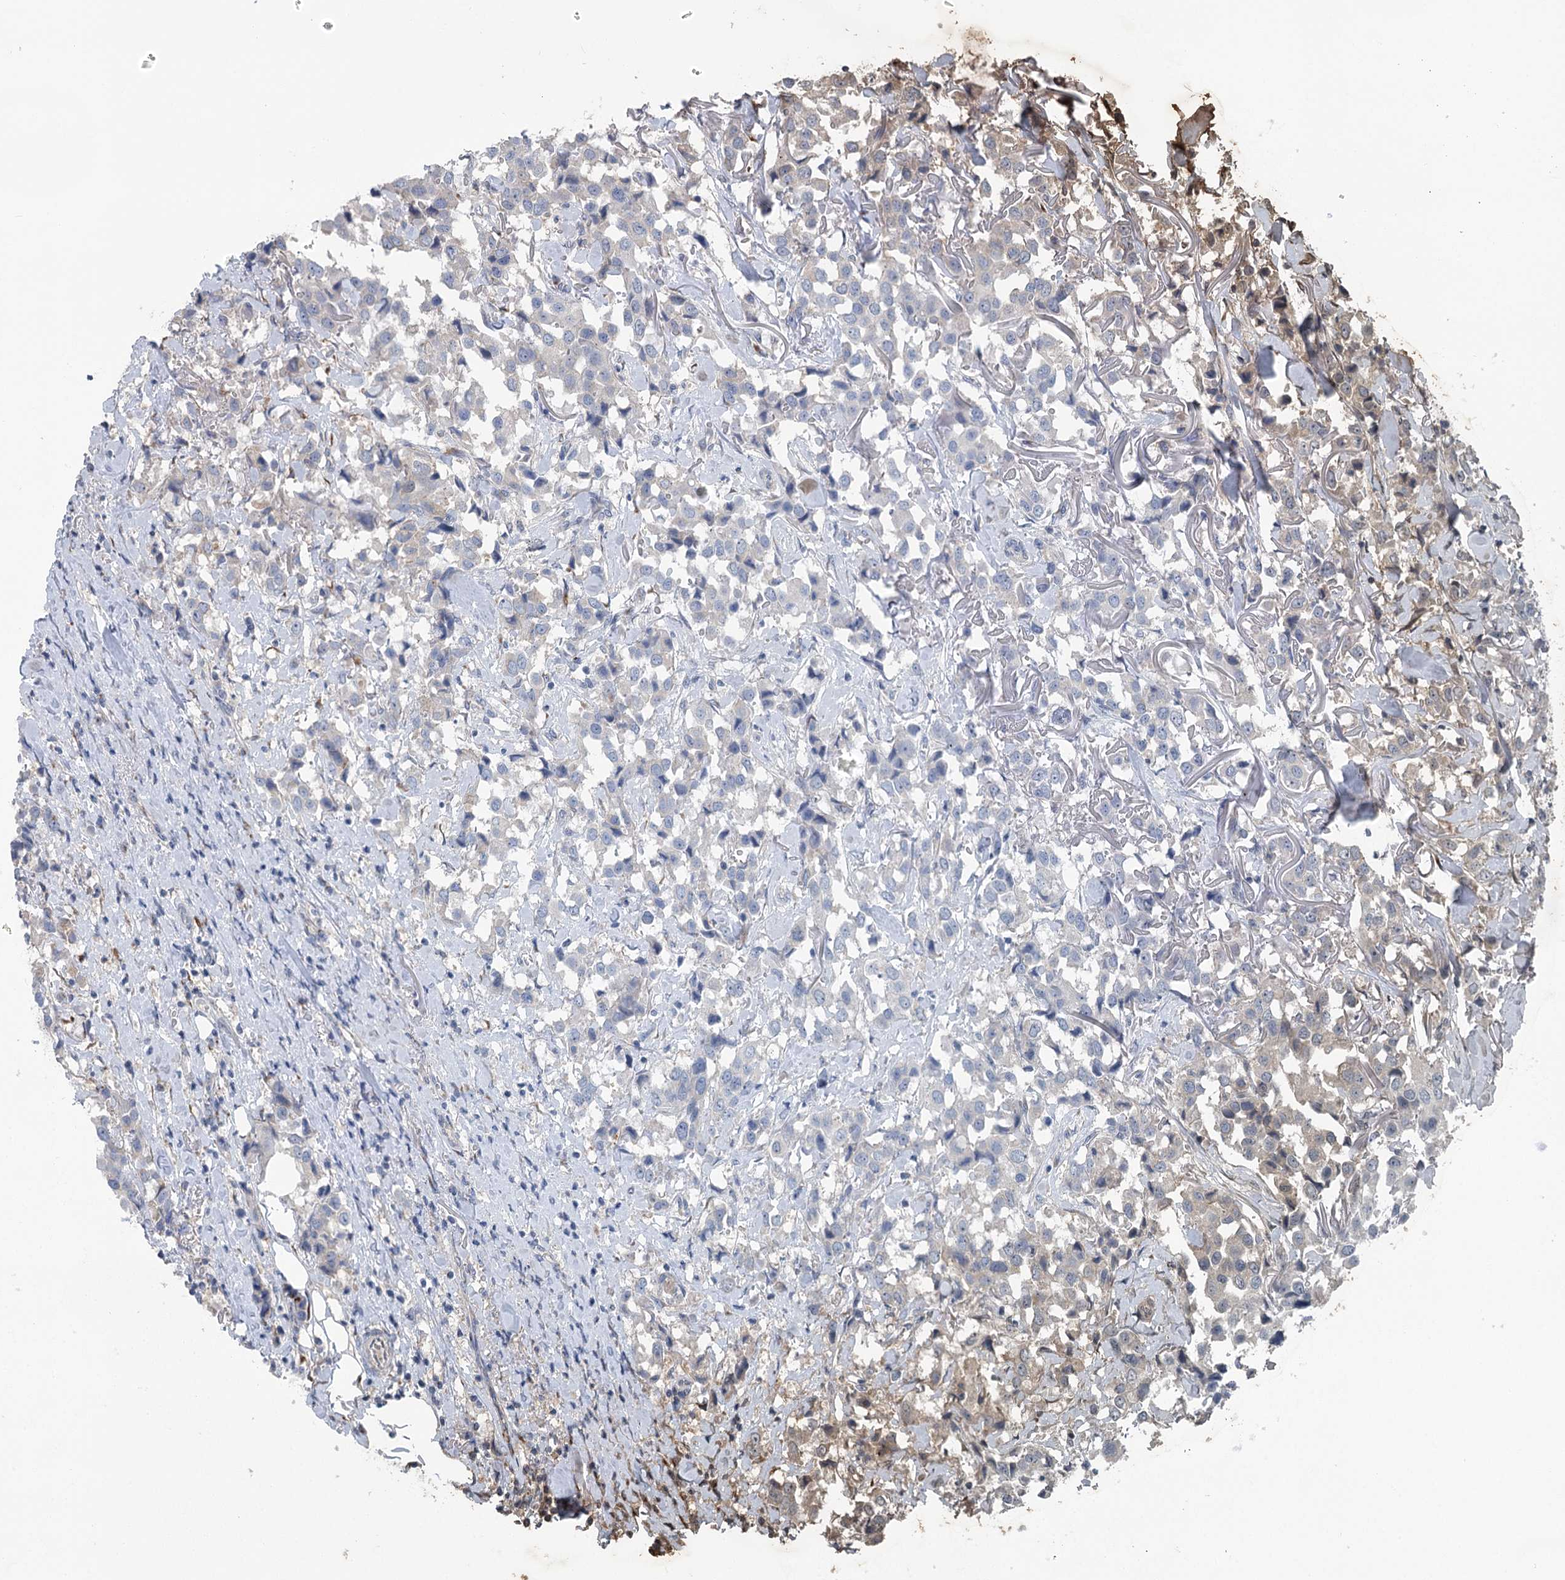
{"staining": {"intensity": "negative", "quantity": "none", "location": "none"}, "tissue": "breast cancer", "cell_type": "Tumor cells", "image_type": "cancer", "snomed": [{"axis": "morphology", "description": "Duct carcinoma"}, {"axis": "topography", "description": "Breast"}], "caption": "Immunohistochemistry image of breast cancer (infiltrating ductal carcinoma) stained for a protein (brown), which exhibits no expression in tumor cells.", "gene": "ITIH5", "patient": {"sex": "female", "age": 80}}